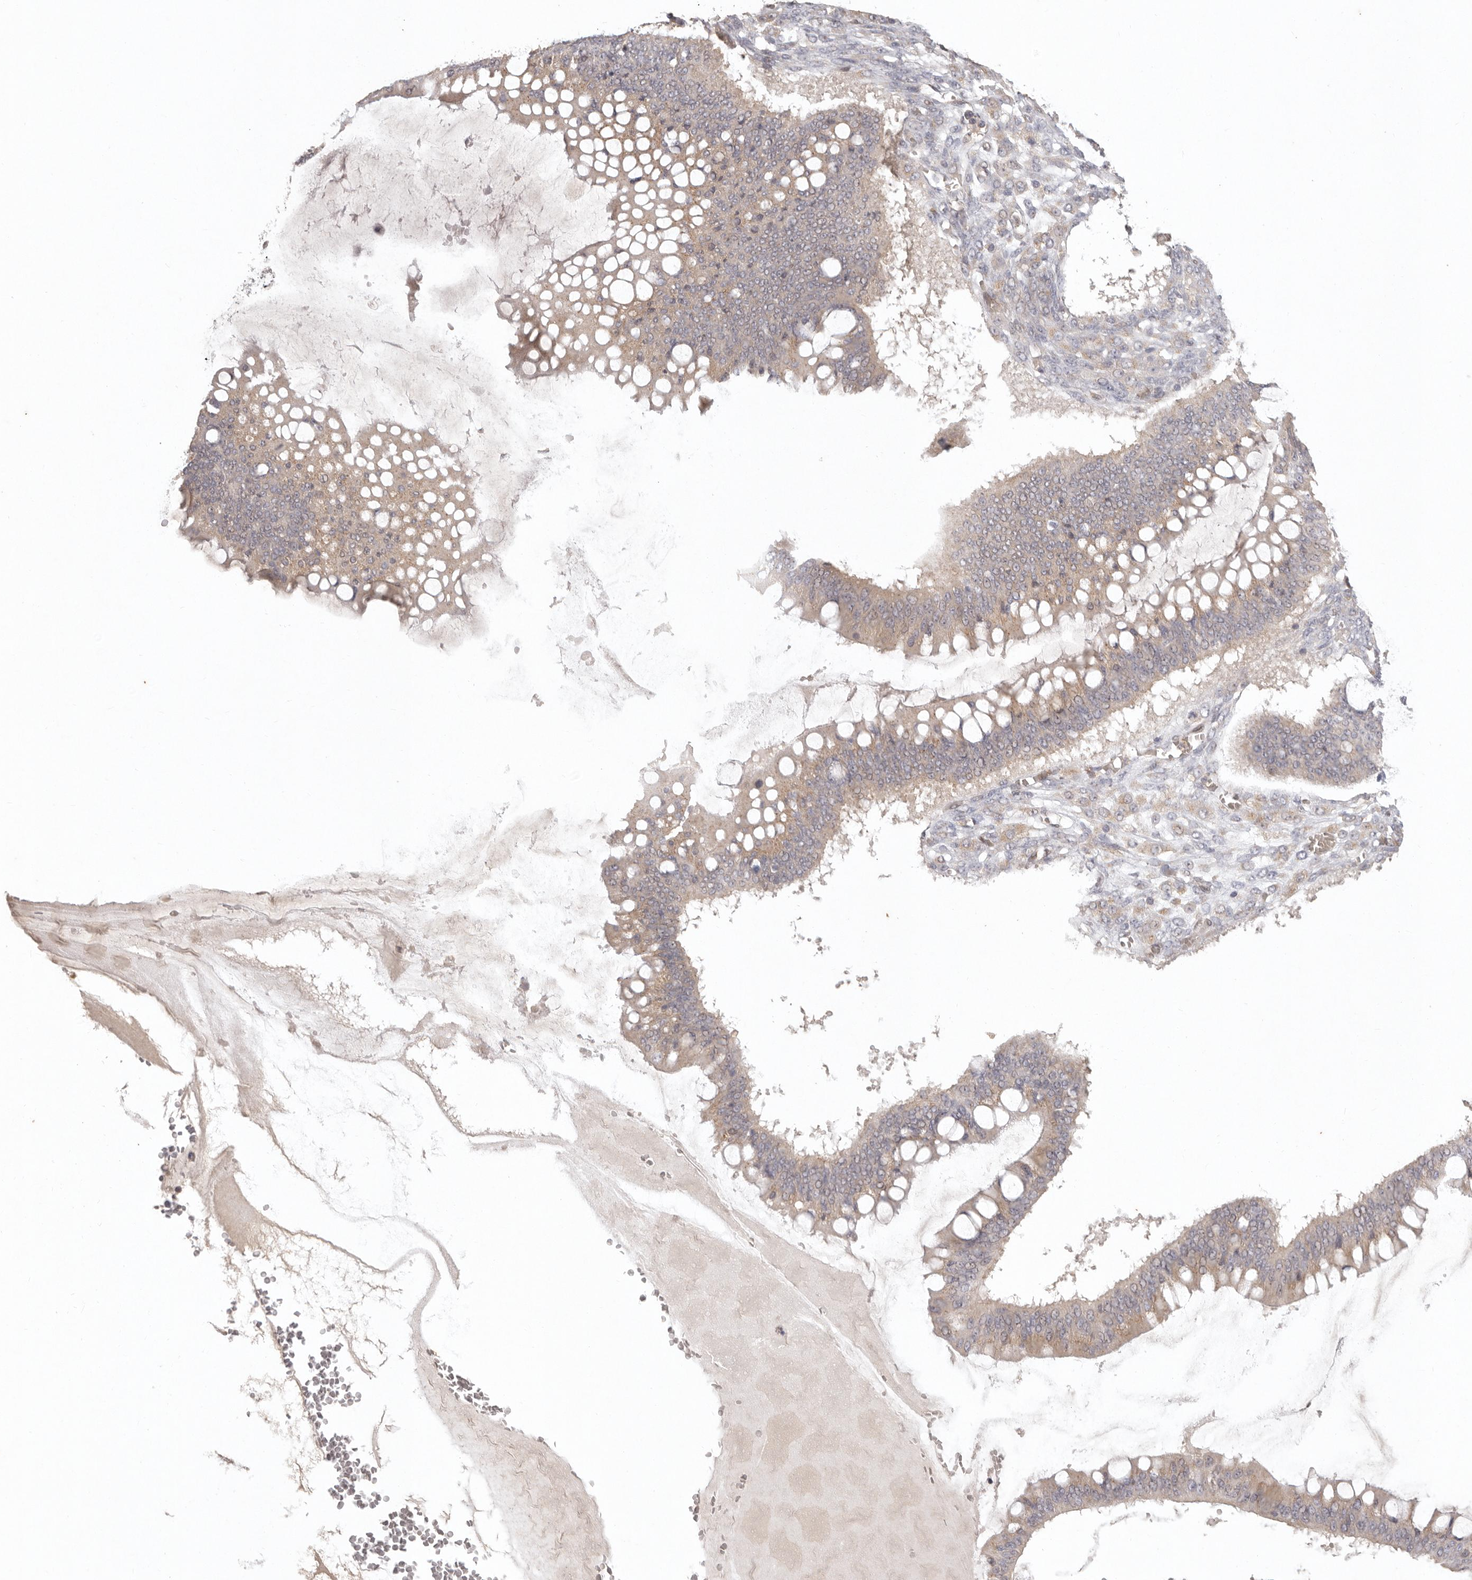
{"staining": {"intensity": "weak", "quantity": ">75%", "location": "cytoplasmic/membranous"}, "tissue": "ovarian cancer", "cell_type": "Tumor cells", "image_type": "cancer", "snomed": [{"axis": "morphology", "description": "Cystadenocarcinoma, mucinous, NOS"}, {"axis": "topography", "description": "Ovary"}], "caption": "Human ovarian cancer (mucinous cystadenocarcinoma) stained with a protein marker exhibits weak staining in tumor cells.", "gene": "LRRC75A", "patient": {"sex": "female", "age": 73}}